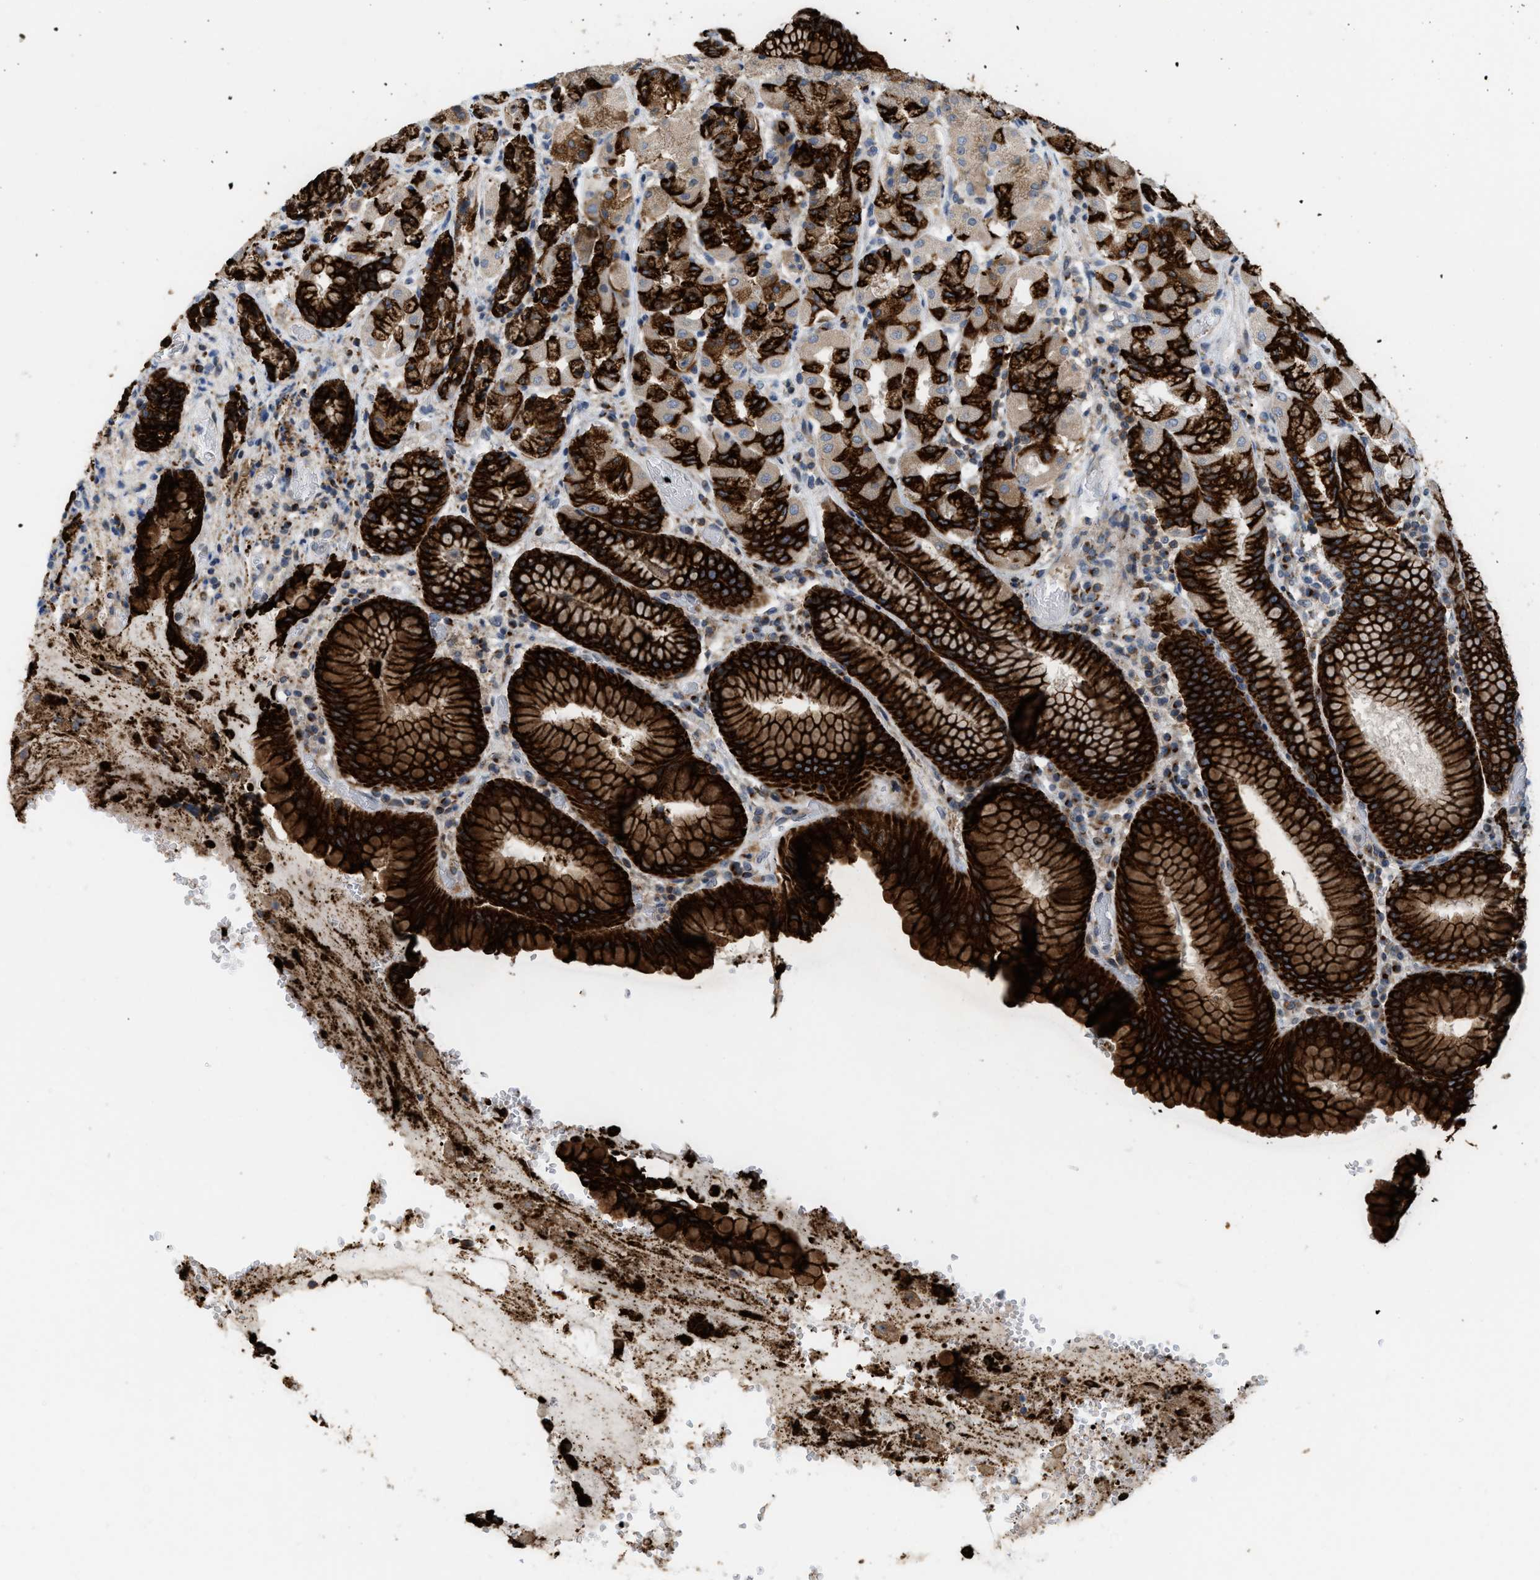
{"staining": {"intensity": "strong", "quantity": "25%-75%", "location": "cytoplasmic/membranous"}, "tissue": "stomach", "cell_type": "Glandular cells", "image_type": "normal", "snomed": [{"axis": "morphology", "description": "Normal tissue, NOS"}, {"axis": "topography", "description": "Stomach"}, {"axis": "topography", "description": "Stomach, lower"}], "caption": "IHC image of benign stomach: human stomach stained using IHC displays high levels of strong protein expression localized specifically in the cytoplasmic/membranous of glandular cells, appearing as a cytoplasmic/membranous brown color.", "gene": "DIPK1A", "patient": {"sex": "female", "age": 56}}